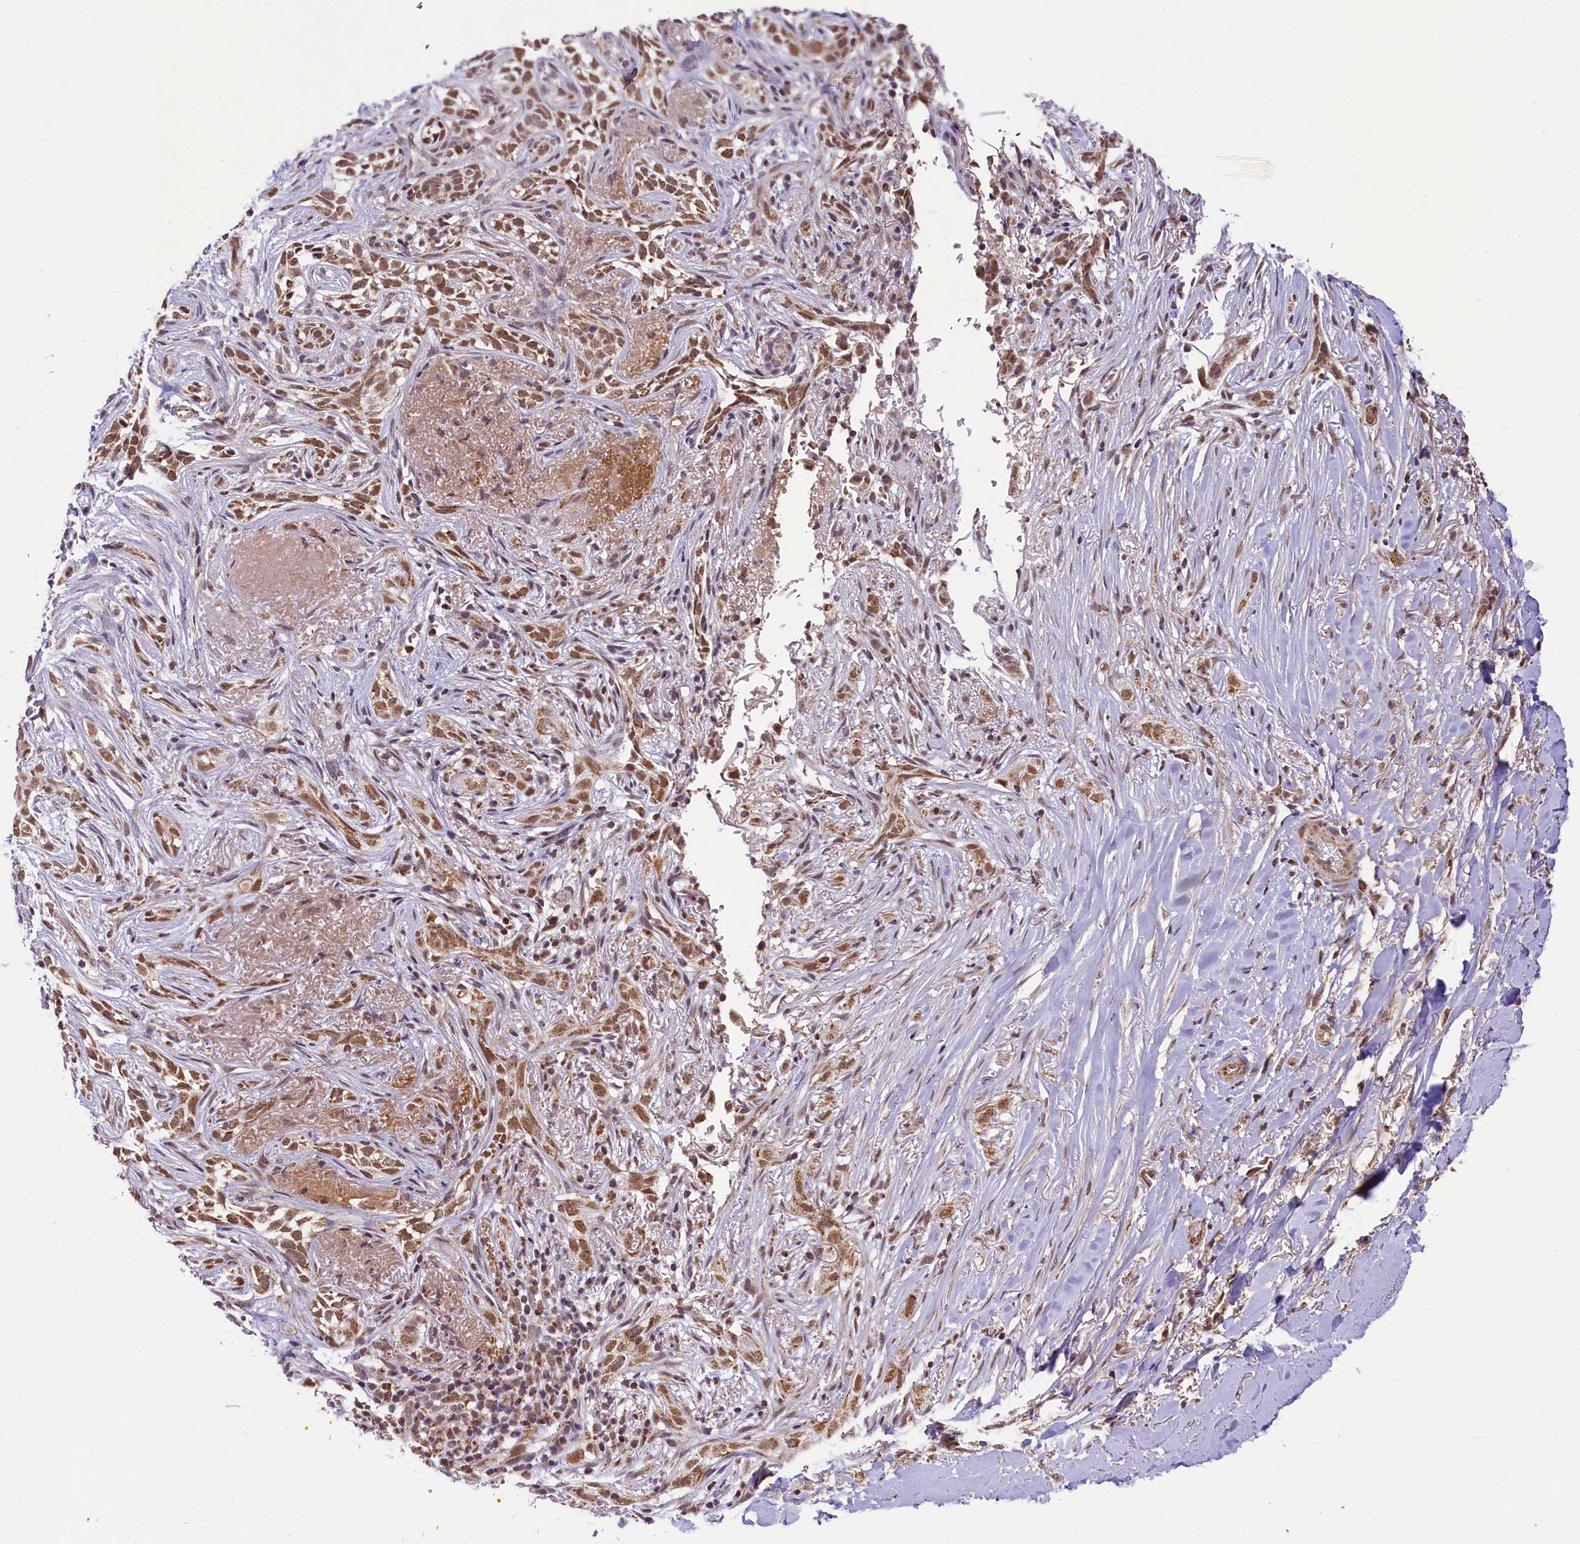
{"staining": {"intensity": "negative", "quantity": "none", "location": "none"}, "tissue": "adipose tissue", "cell_type": "Adipocytes", "image_type": "normal", "snomed": [{"axis": "morphology", "description": "Normal tissue, NOS"}, {"axis": "morphology", "description": "Basal cell carcinoma"}, {"axis": "topography", "description": "Skin"}], "caption": "IHC of unremarkable human adipose tissue shows no positivity in adipocytes. (Immunohistochemistry (ihc), brightfield microscopy, high magnification).", "gene": "PAF1", "patient": {"sex": "female", "age": 89}}